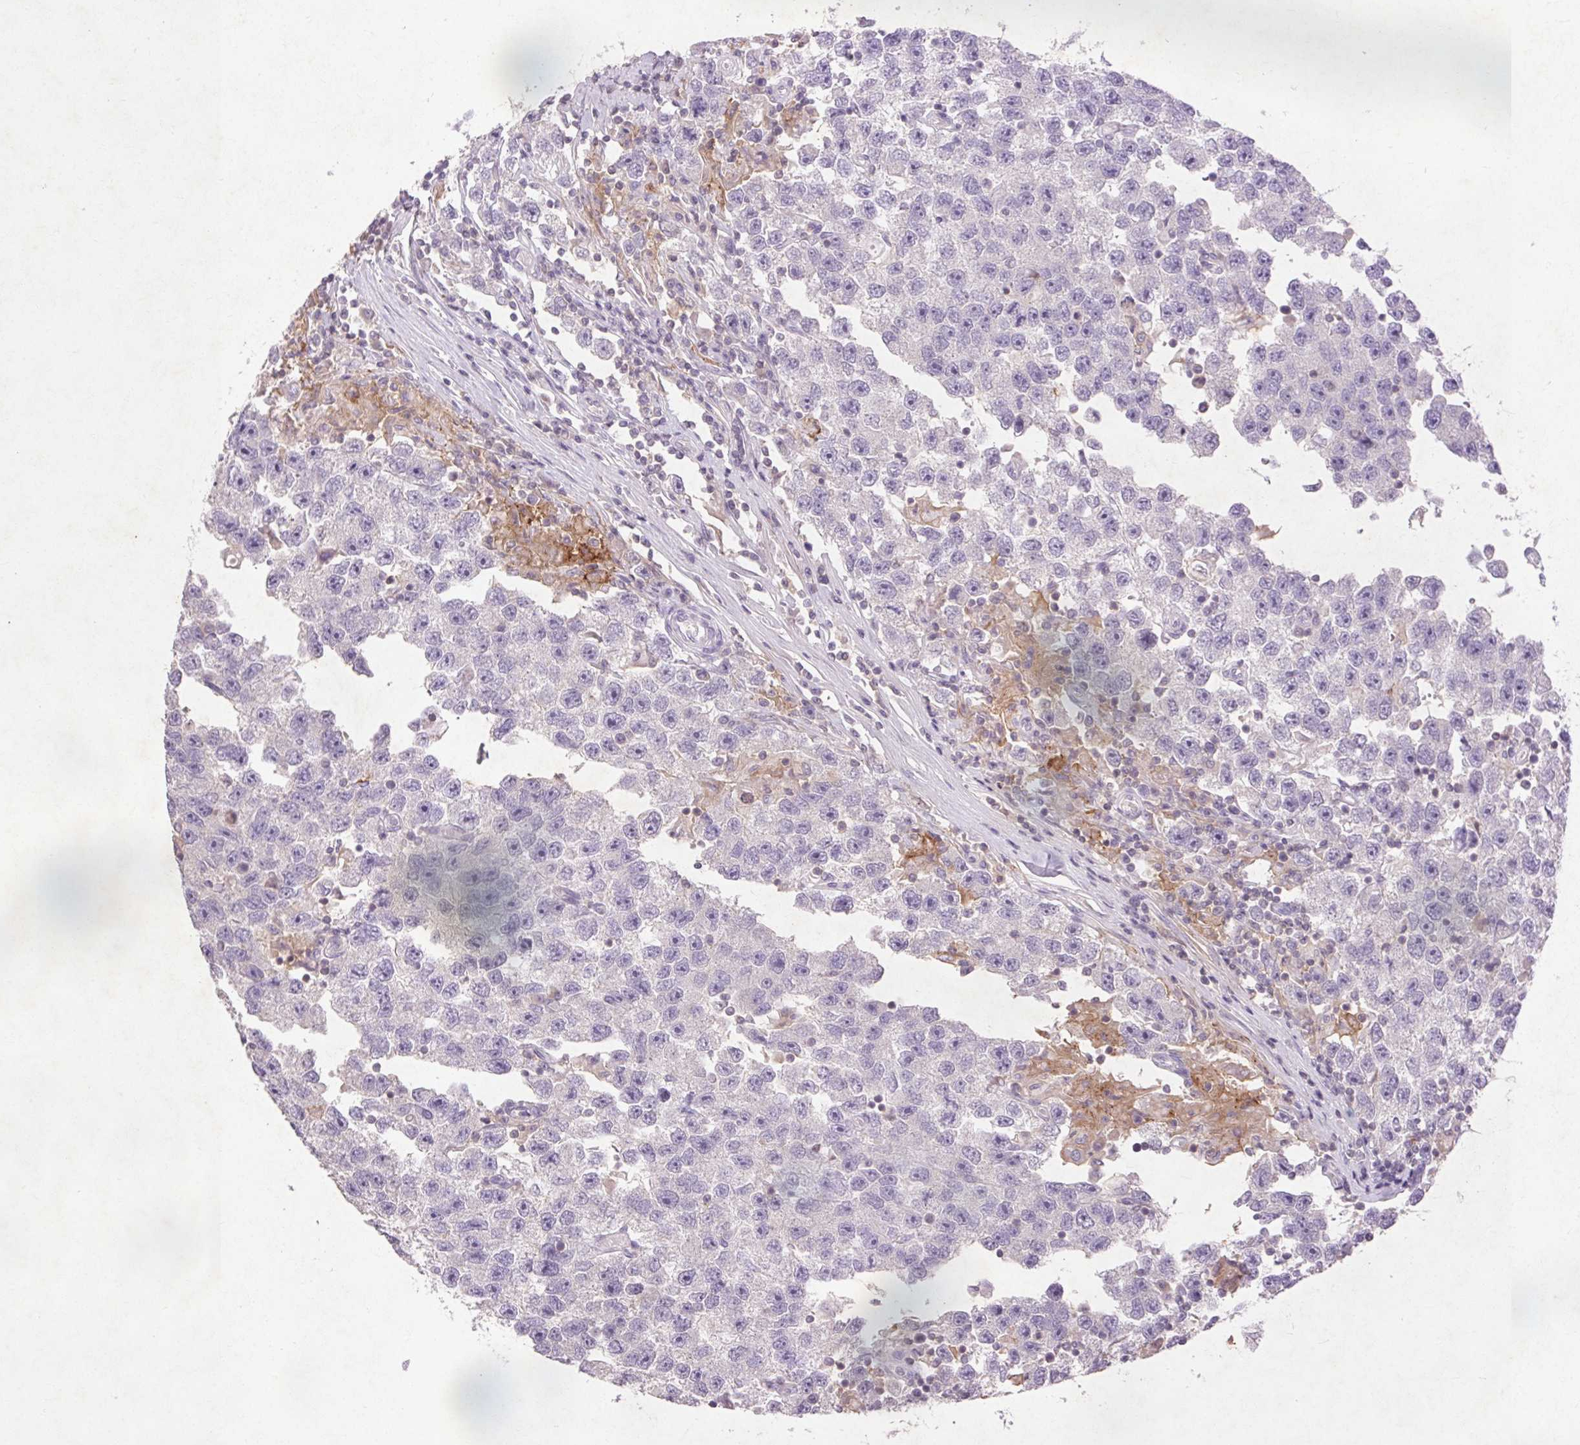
{"staining": {"intensity": "negative", "quantity": "none", "location": "none"}, "tissue": "testis cancer", "cell_type": "Tumor cells", "image_type": "cancer", "snomed": [{"axis": "morphology", "description": "Seminoma, NOS"}, {"axis": "topography", "description": "Testis"}], "caption": "A micrograph of testis cancer (seminoma) stained for a protein shows no brown staining in tumor cells.", "gene": "FNDC7", "patient": {"sex": "male", "age": 26}}